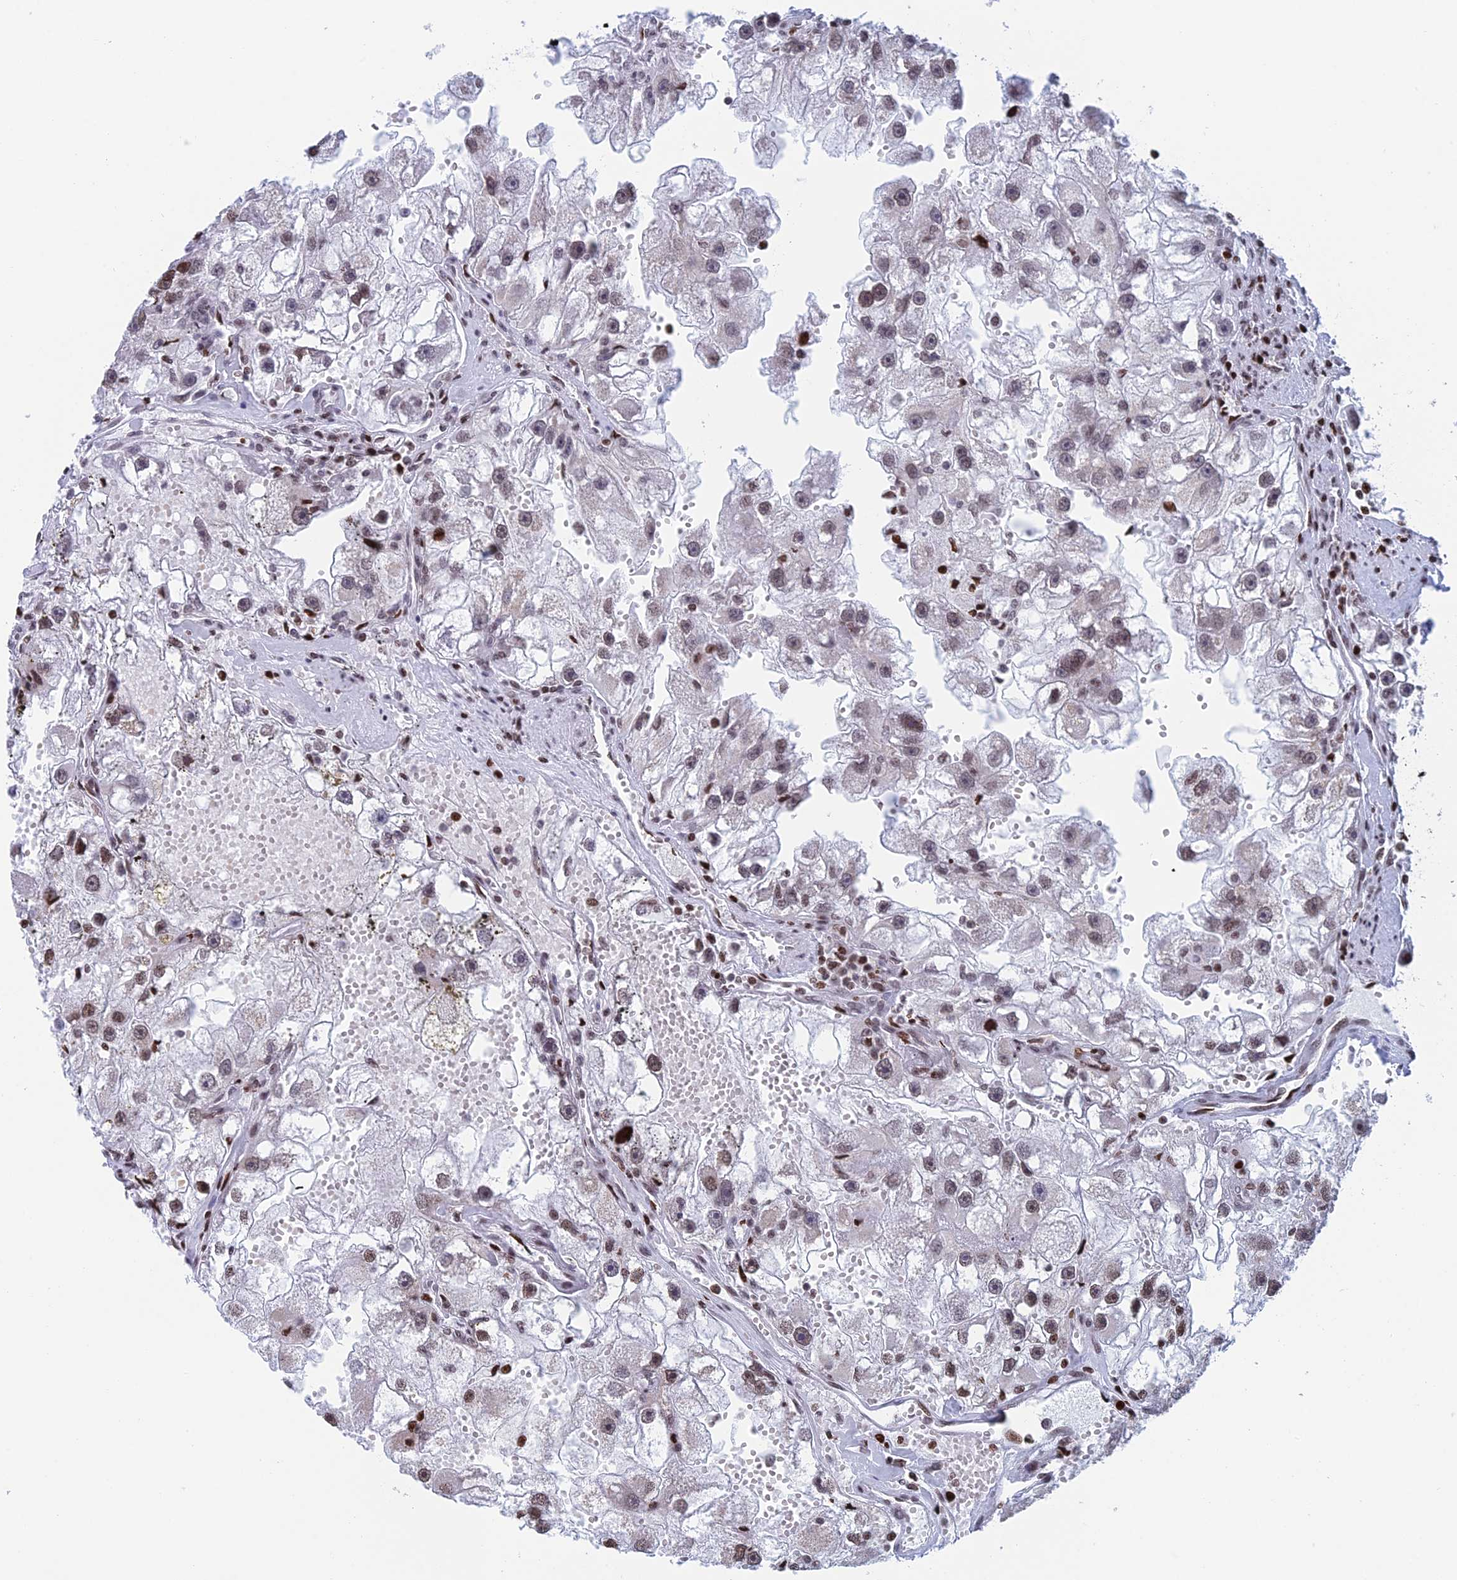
{"staining": {"intensity": "weak", "quantity": "25%-75%", "location": "nuclear"}, "tissue": "renal cancer", "cell_type": "Tumor cells", "image_type": "cancer", "snomed": [{"axis": "morphology", "description": "Adenocarcinoma, NOS"}, {"axis": "topography", "description": "Kidney"}], "caption": "Renal adenocarcinoma tissue reveals weak nuclear staining in about 25%-75% of tumor cells", "gene": "RPAP1", "patient": {"sex": "male", "age": 63}}